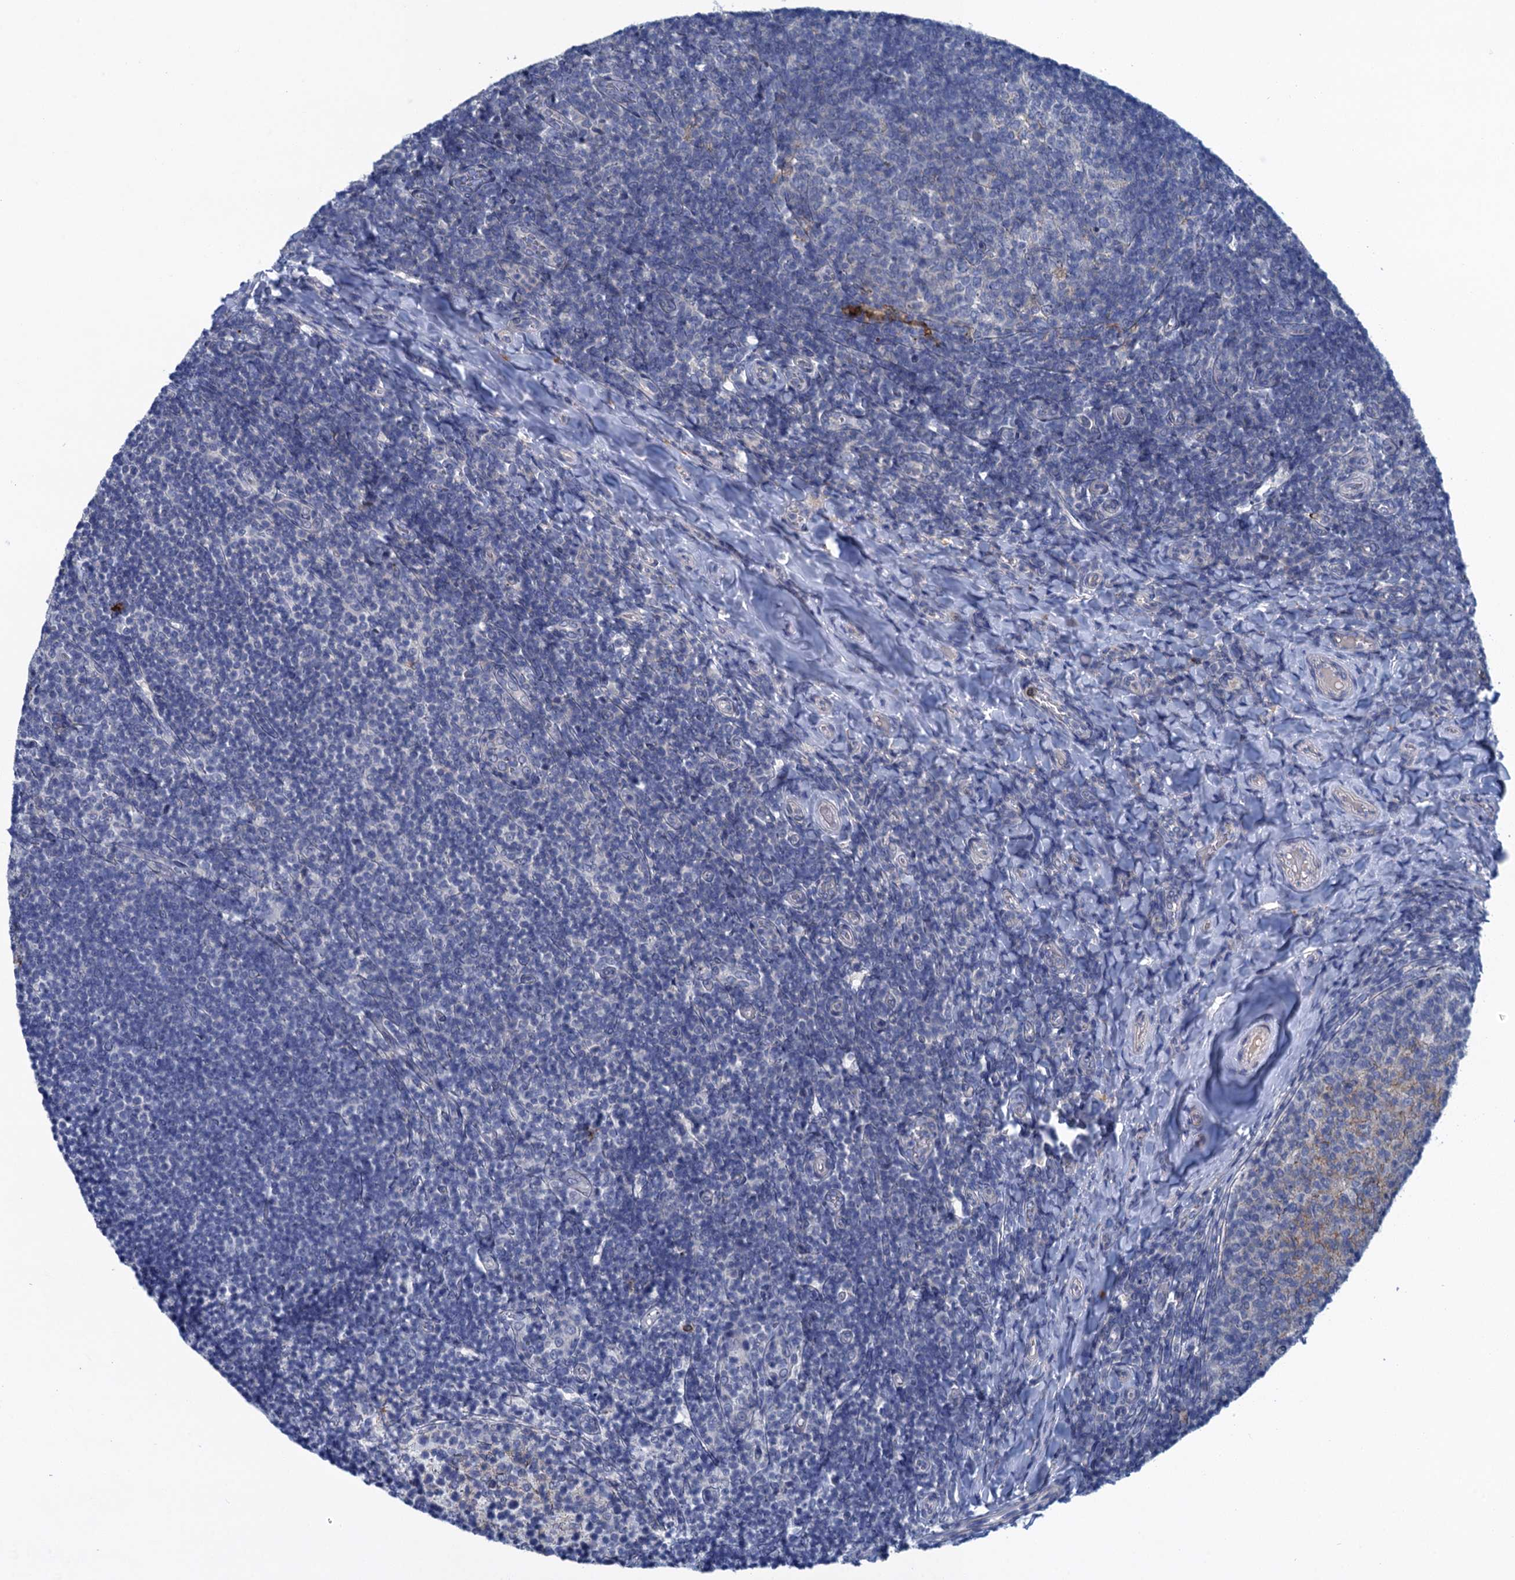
{"staining": {"intensity": "negative", "quantity": "none", "location": "none"}, "tissue": "tonsil", "cell_type": "Germinal center cells", "image_type": "normal", "snomed": [{"axis": "morphology", "description": "Normal tissue, NOS"}, {"axis": "topography", "description": "Tonsil"}], "caption": "Immunohistochemical staining of normal tonsil demonstrates no significant positivity in germinal center cells. Nuclei are stained in blue.", "gene": "SCEL", "patient": {"sex": "female", "age": 10}}